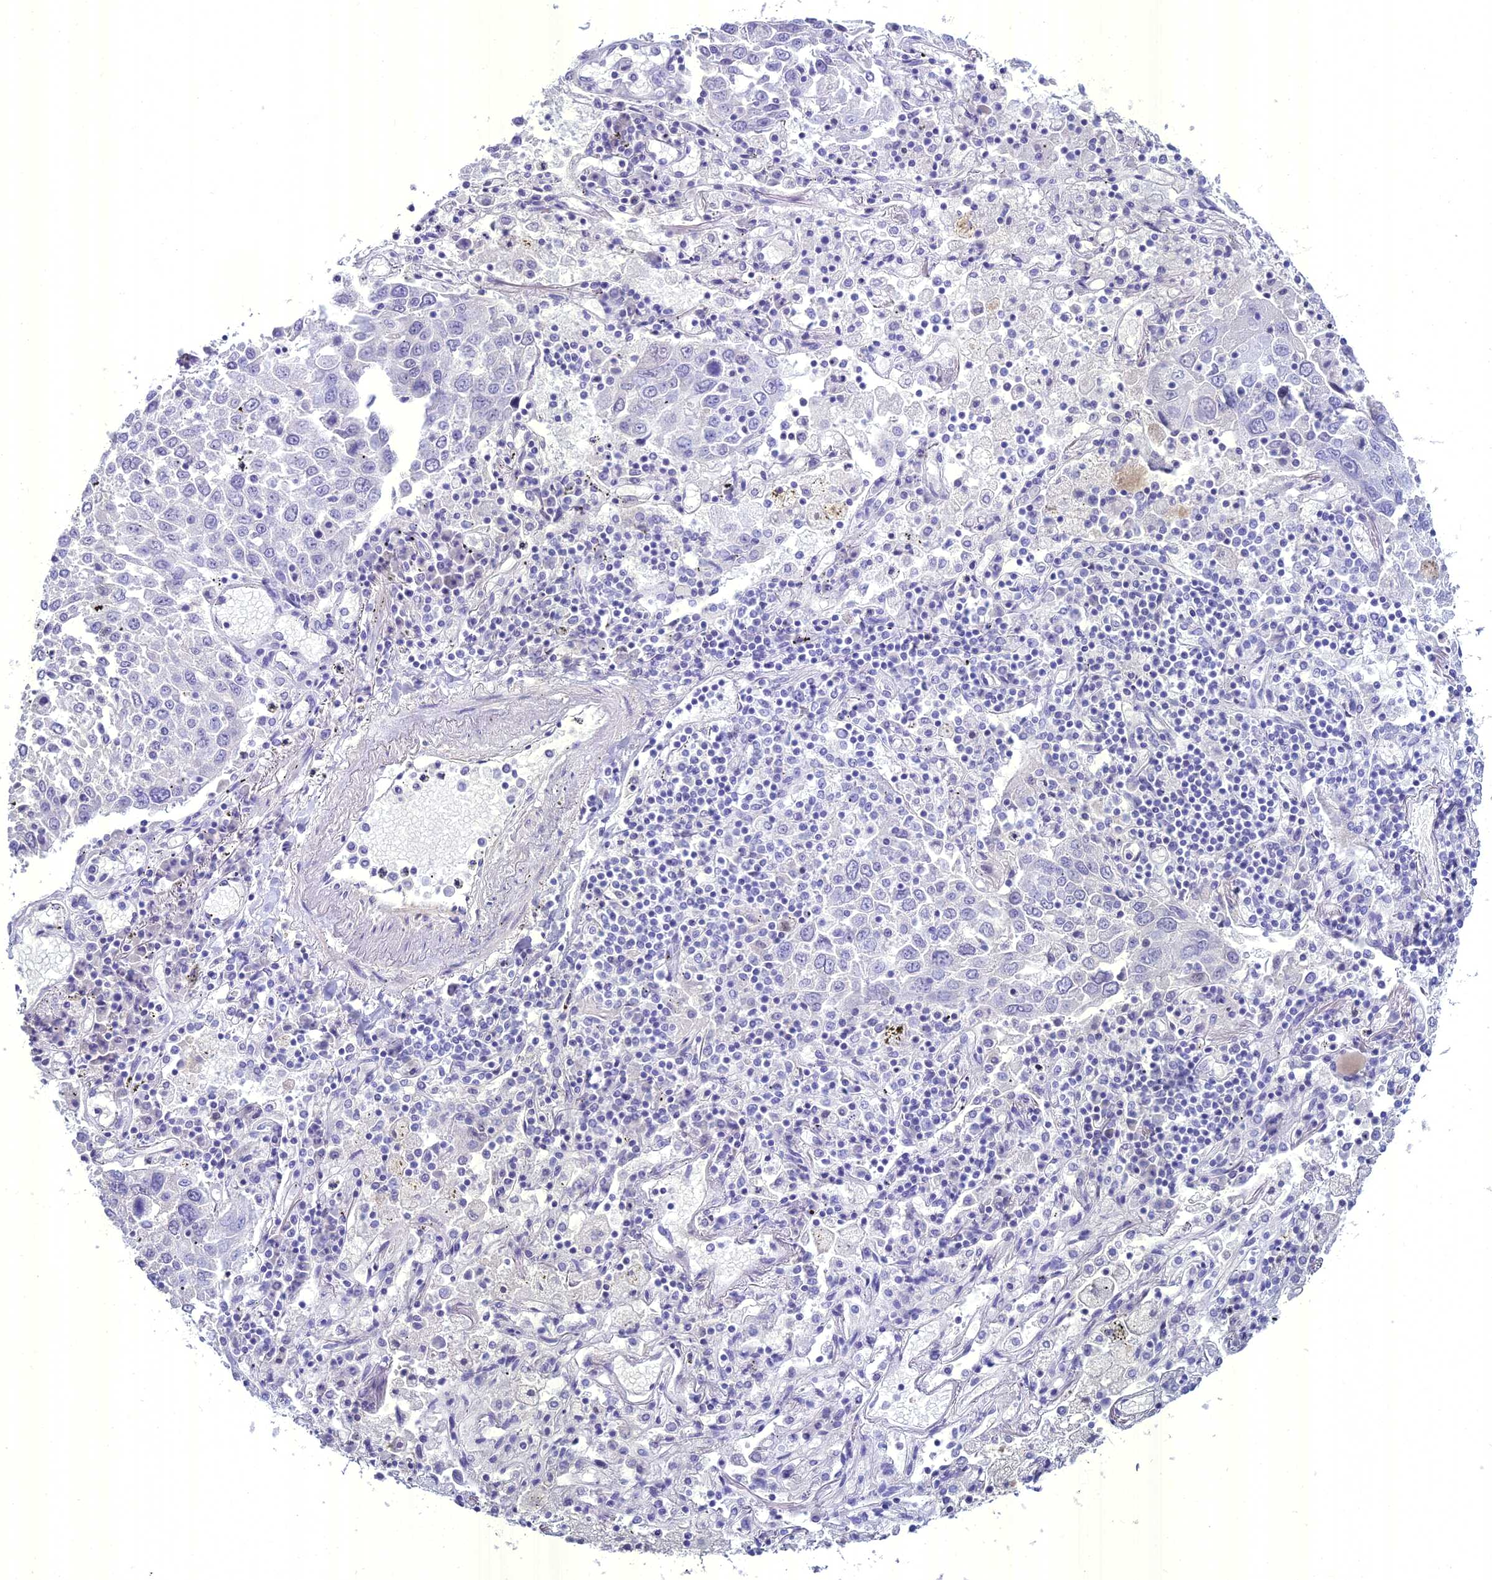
{"staining": {"intensity": "negative", "quantity": "none", "location": "none"}, "tissue": "lung cancer", "cell_type": "Tumor cells", "image_type": "cancer", "snomed": [{"axis": "morphology", "description": "Squamous cell carcinoma, NOS"}, {"axis": "topography", "description": "Lung"}], "caption": "Lung squamous cell carcinoma was stained to show a protein in brown. There is no significant positivity in tumor cells. (DAB (3,3'-diaminobenzidine) immunohistochemistry (IHC) visualized using brightfield microscopy, high magnification).", "gene": "UNC80", "patient": {"sex": "male", "age": 65}}